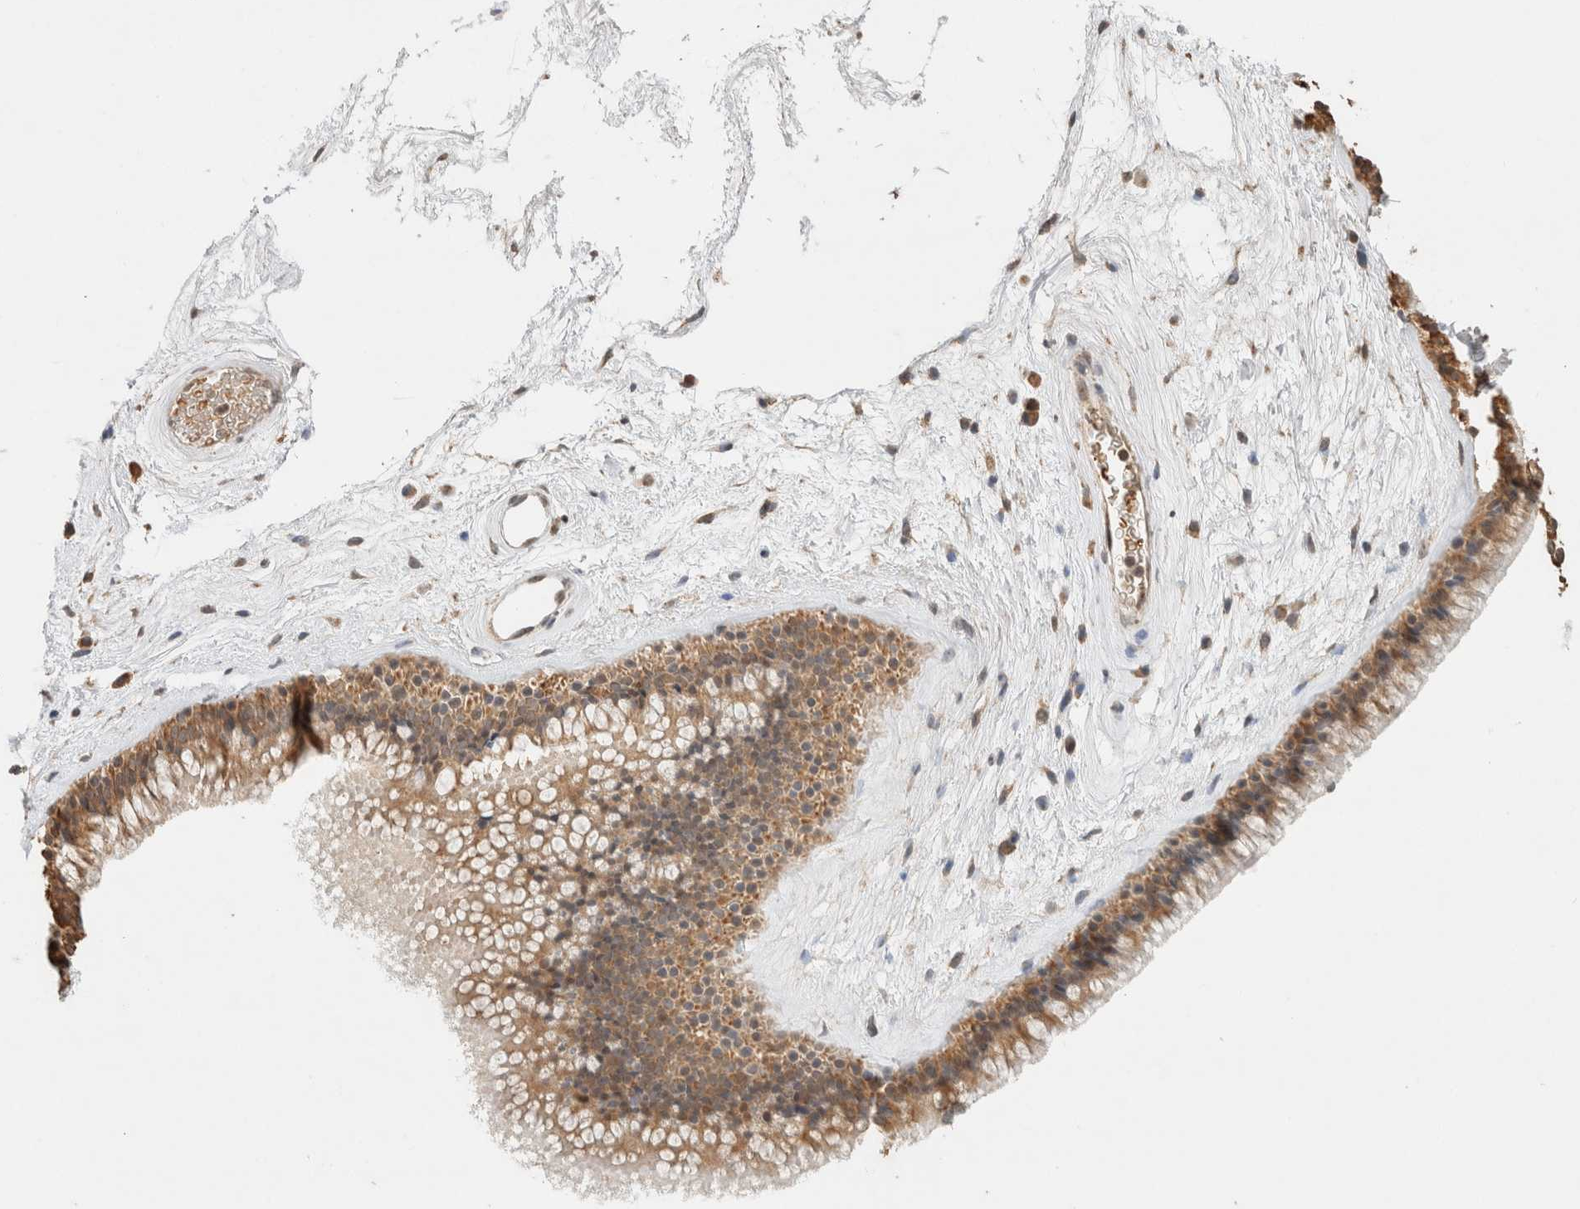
{"staining": {"intensity": "moderate", "quantity": ">75%", "location": "cytoplasmic/membranous"}, "tissue": "nasopharynx", "cell_type": "Respiratory epithelial cells", "image_type": "normal", "snomed": [{"axis": "morphology", "description": "Normal tissue, NOS"}, {"axis": "morphology", "description": "Inflammation, NOS"}, {"axis": "topography", "description": "Nasopharynx"}], "caption": "Nasopharynx stained for a protein demonstrates moderate cytoplasmic/membranous positivity in respiratory epithelial cells. The staining was performed using DAB, with brown indicating positive protein expression. Nuclei are stained blue with hematoxylin.", "gene": "CA13", "patient": {"sex": "male", "age": 48}}